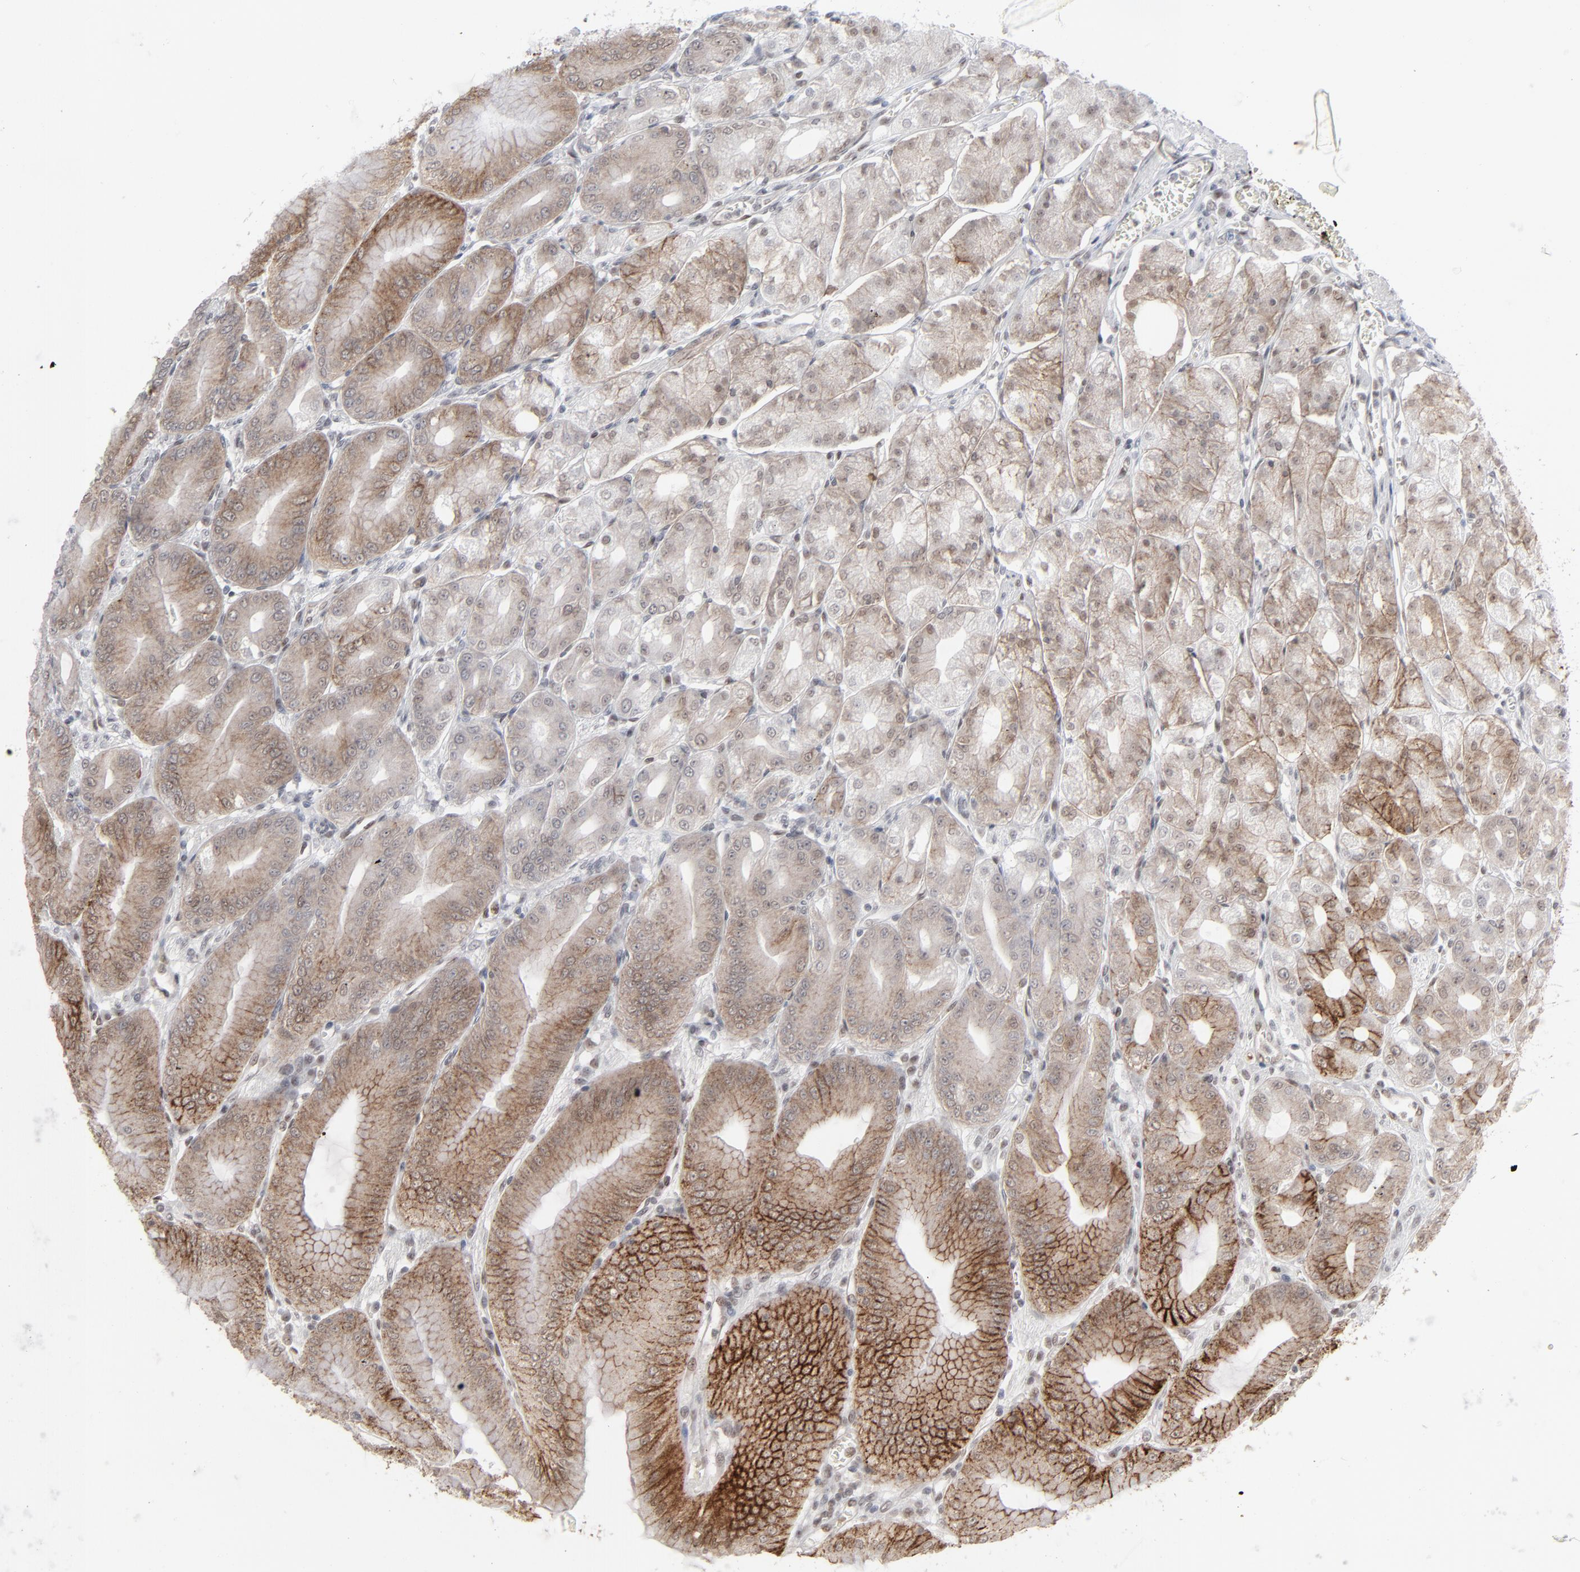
{"staining": {"intensity": "strong", "quantity": ">75%", "location": "cytoplasmic/membranous"}, "tissue": "stomach", "cell_type": "Glandular cells", "image_type": "normal", "snomed": [{"axis": "morphology", "description": "Normal tissue, NOS"}, {"axis": "topography", "description": "Stomach, lower"}], "caption": "An immunohistochemistry micrograph of benign tissue is shown. Protein staining in brown labels strong cytoplasmic/membranous positivity in stomach within glandular cells.", "gene": "IRF9", "patient": {"sex": "male", "age": 71}}